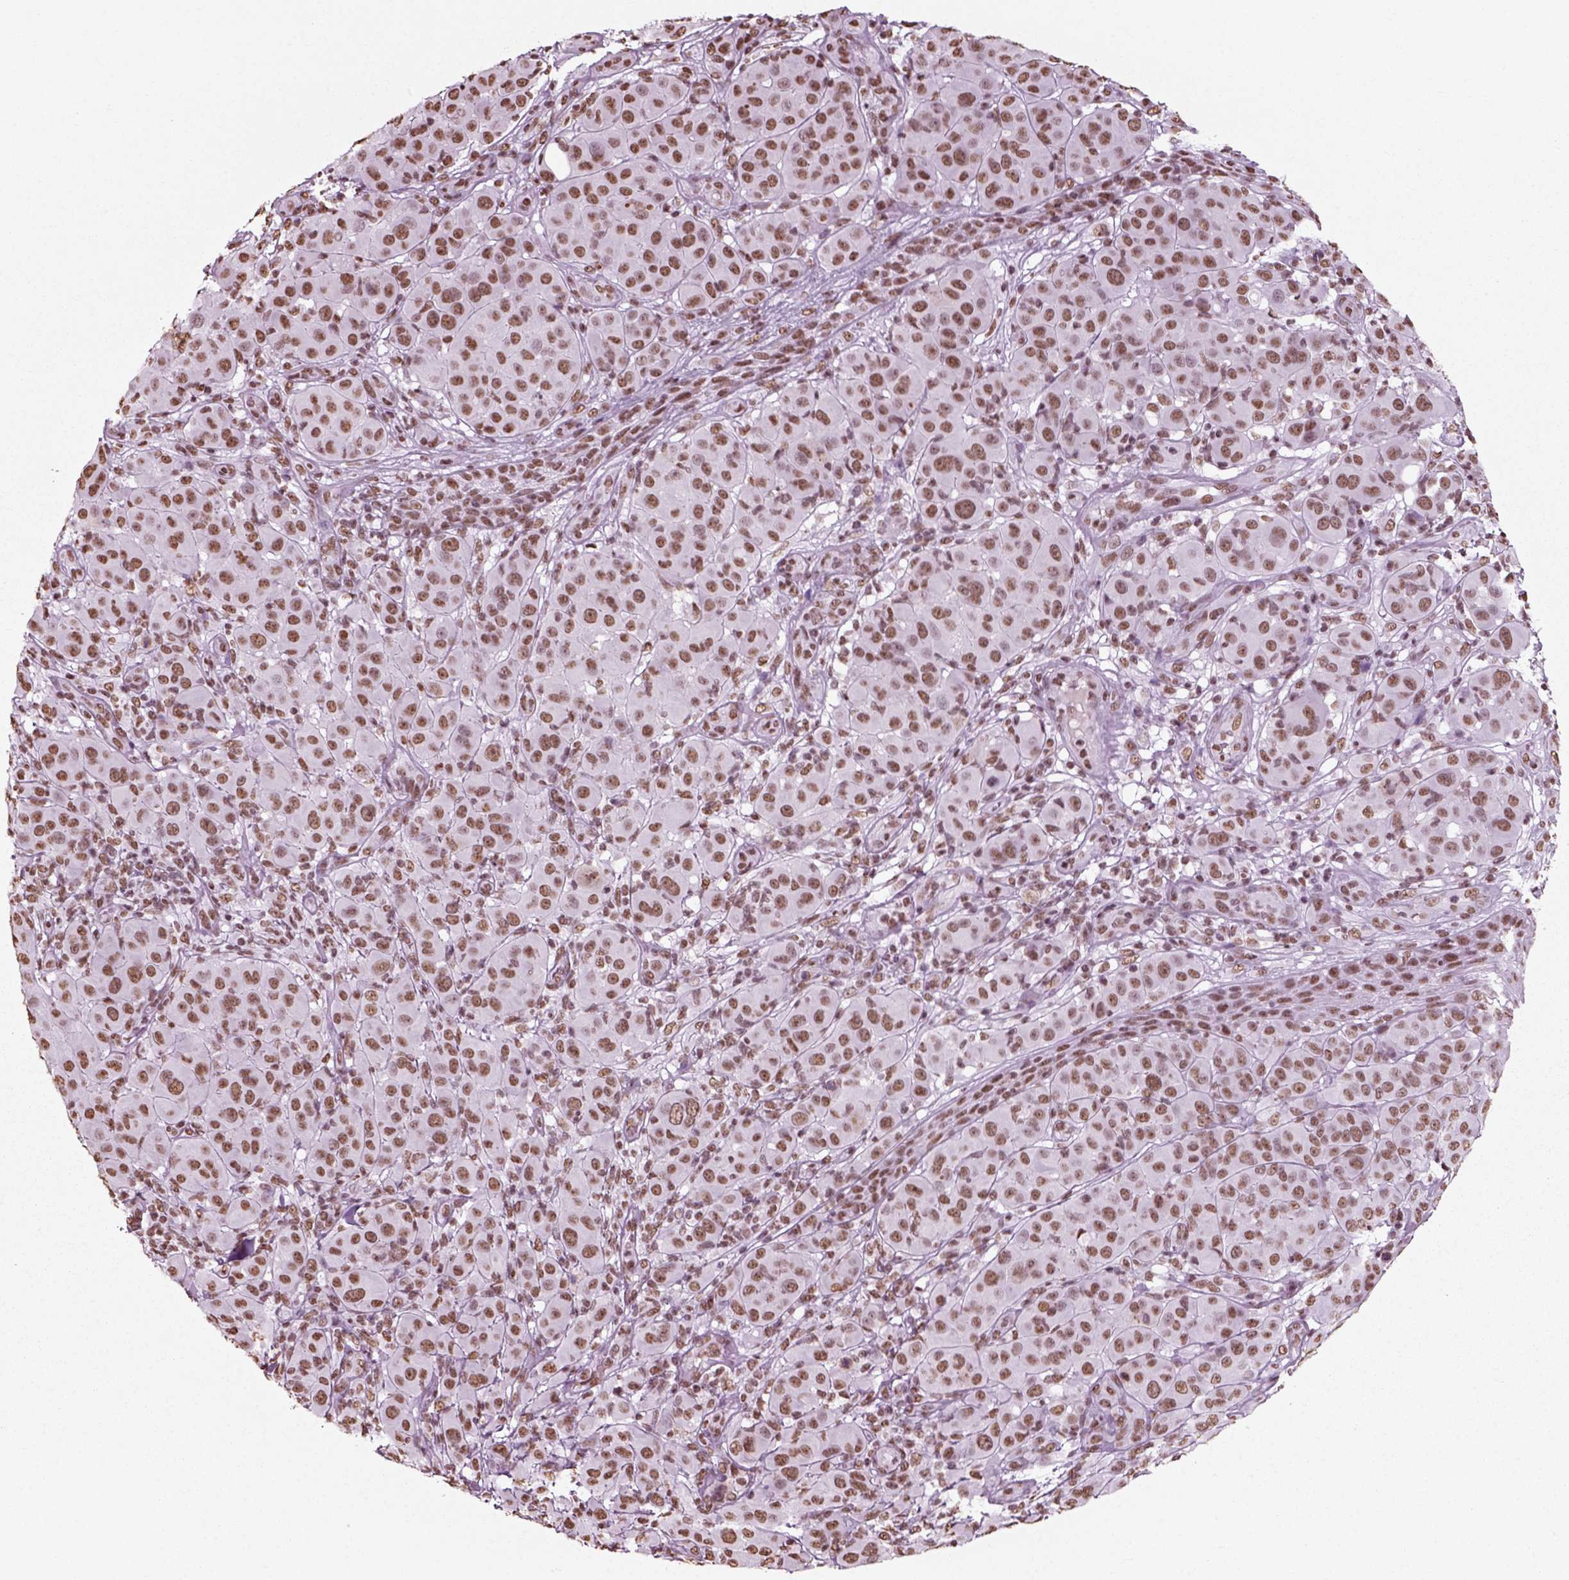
{"staining": {"intensity": "moderate", "quantity": ">75%", "location": "nuclear"}, "tissue": "melanoma", "cell_type": "Tumor cells", "image_type": "cancer", "snomed": [{"axis": "morphology", "description": "Malignant melanoma, NOS"}, {"axis": "topography", "description": "Skin"}], "caption": "A photomicrograph of melanoma stained for a protein demonstrates moderate nuclear brown staining in tumor cells. Nuclei are stained in blue.", "gene": "POLR1H", "patient": {"sex": "female", "age": 87}}